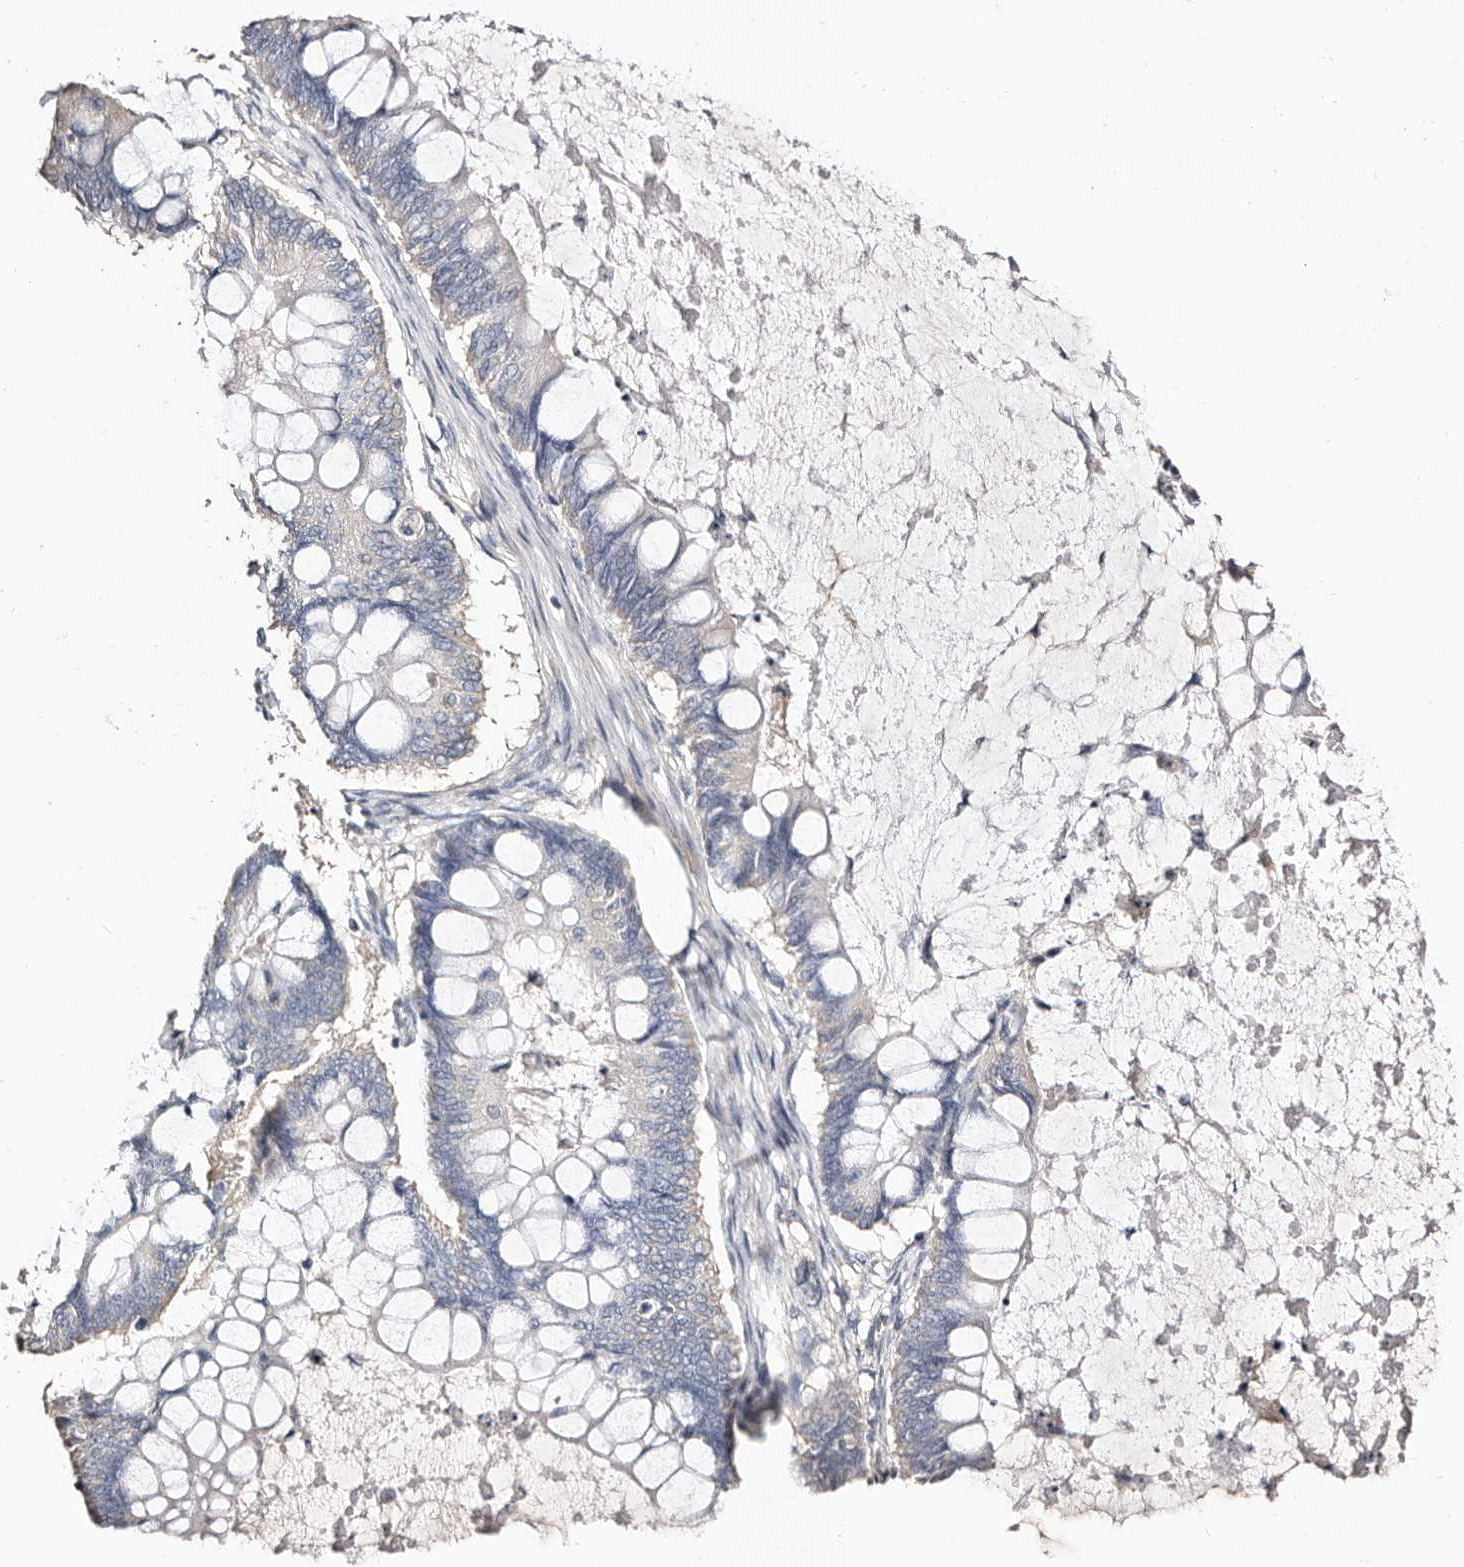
{"staining": {"intensity": "negative", "quantity": "none", "location": "none"}, "tissue": "ovarian cancer", "cell_type": "Tumor cells", "image_type": "cancer", "snomed": [{"axis": "morphology", "description": "Cystadenocarcinoma, mucinous, NOS"}, {"axis": "topography", "description": "Ovary"}], "caption": "There is no significant expression in tumor cells of ovarian cancer.", "gene": "TGM2", "patient": {"sex": "female", "age": 61}}